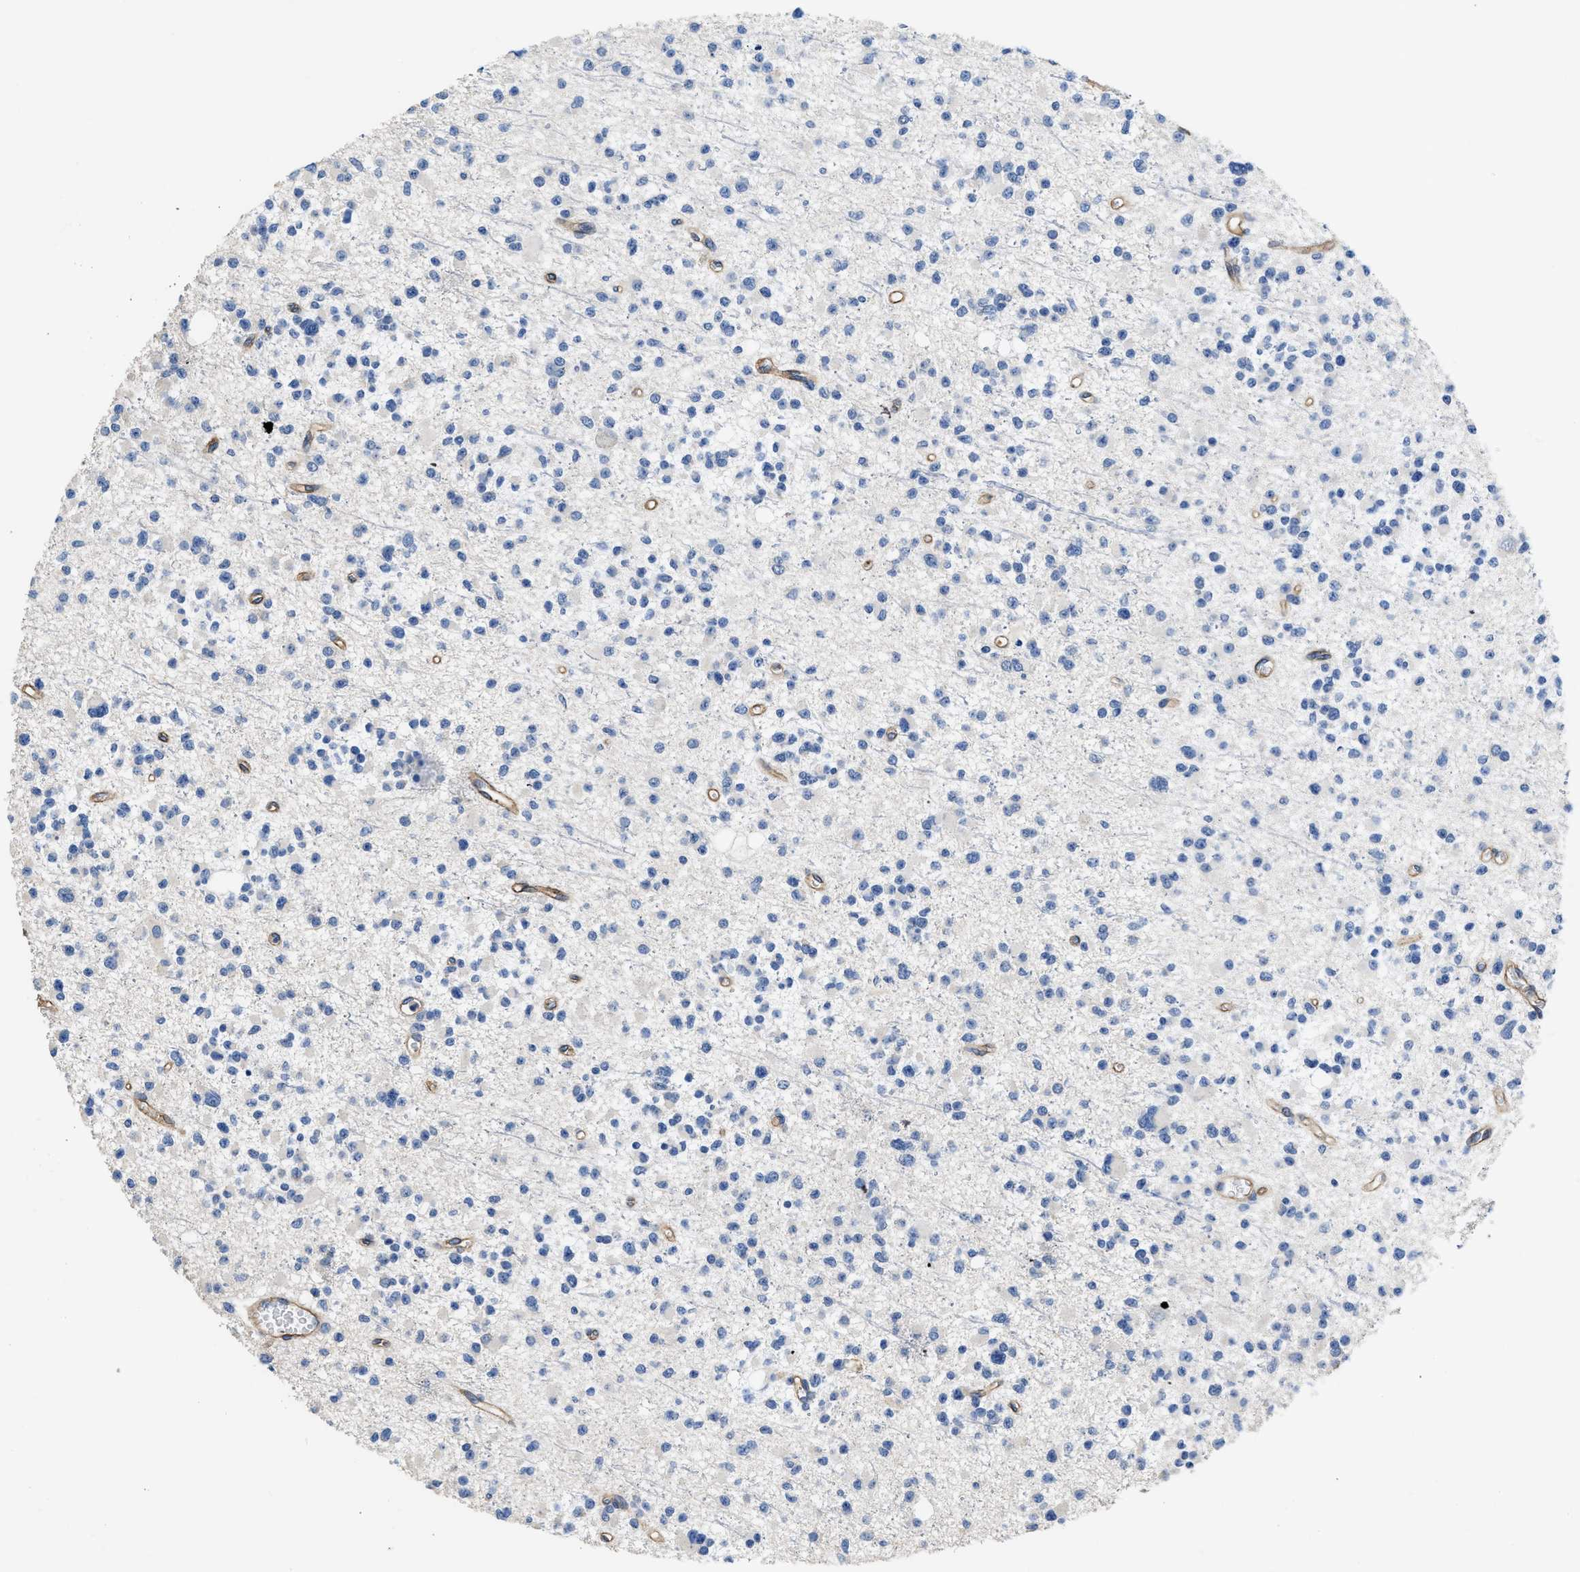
{"staining": {"intensity": "negative", "quantity": "none", "location": "none"}, "tissue": "glioma", "cell_type": "Tumor cells", "image_type": "cancer", "snomed": [{"axis": "morphology", "description": "Glioma, malignant, Low grade"}, {"axis": "topography", "description": "Brain"}], "caption": "This is an IHC image of human glioma. There is no positivity in tumor cells.", "gene": "C22orf42", "patient": {"sex": "female", "age": 22}}